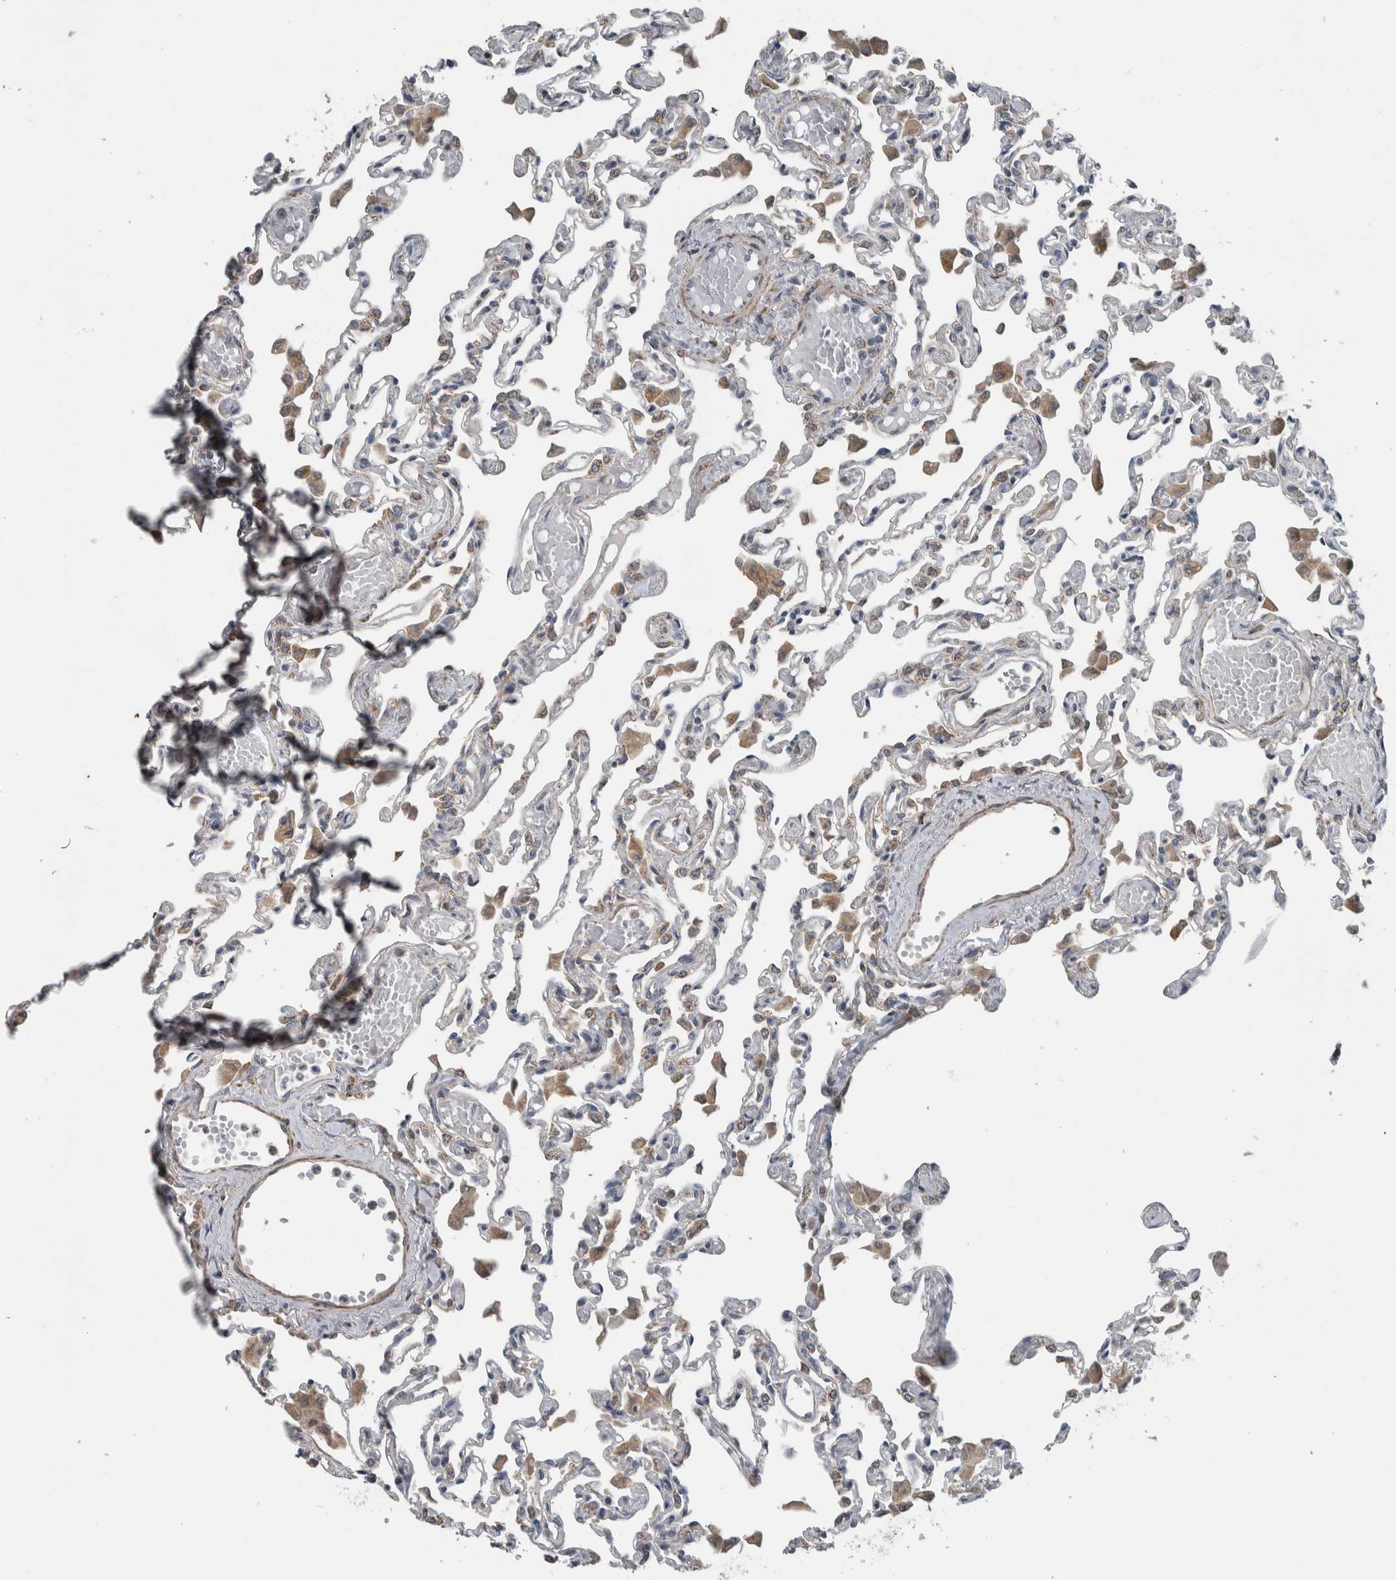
{"staining": {"intensity": "weak", "quantity": "<25%", "location": "cytoplasmic/membranous"}, "tissue": "lung", "cell_type": "Alveolar cells", "image_type": "normal", "snomed": [{"axis": "morphology", "description": "Normal tissue, NOS"}, {"axis": "topography", "description": "Bronchus"}, {"axis": "topography", "description": "Lung"}], "caption": "IHC of unremarkable human lung exhibits no expression in alveolar cells. The staining was performed using DAB to visualize the protein expression in brown, while the nuclei were stained in blue with hematoxylin (Magnification: 20x).", "gene": "ARMC1", "patient": {"sex": "female", "age": 49}}